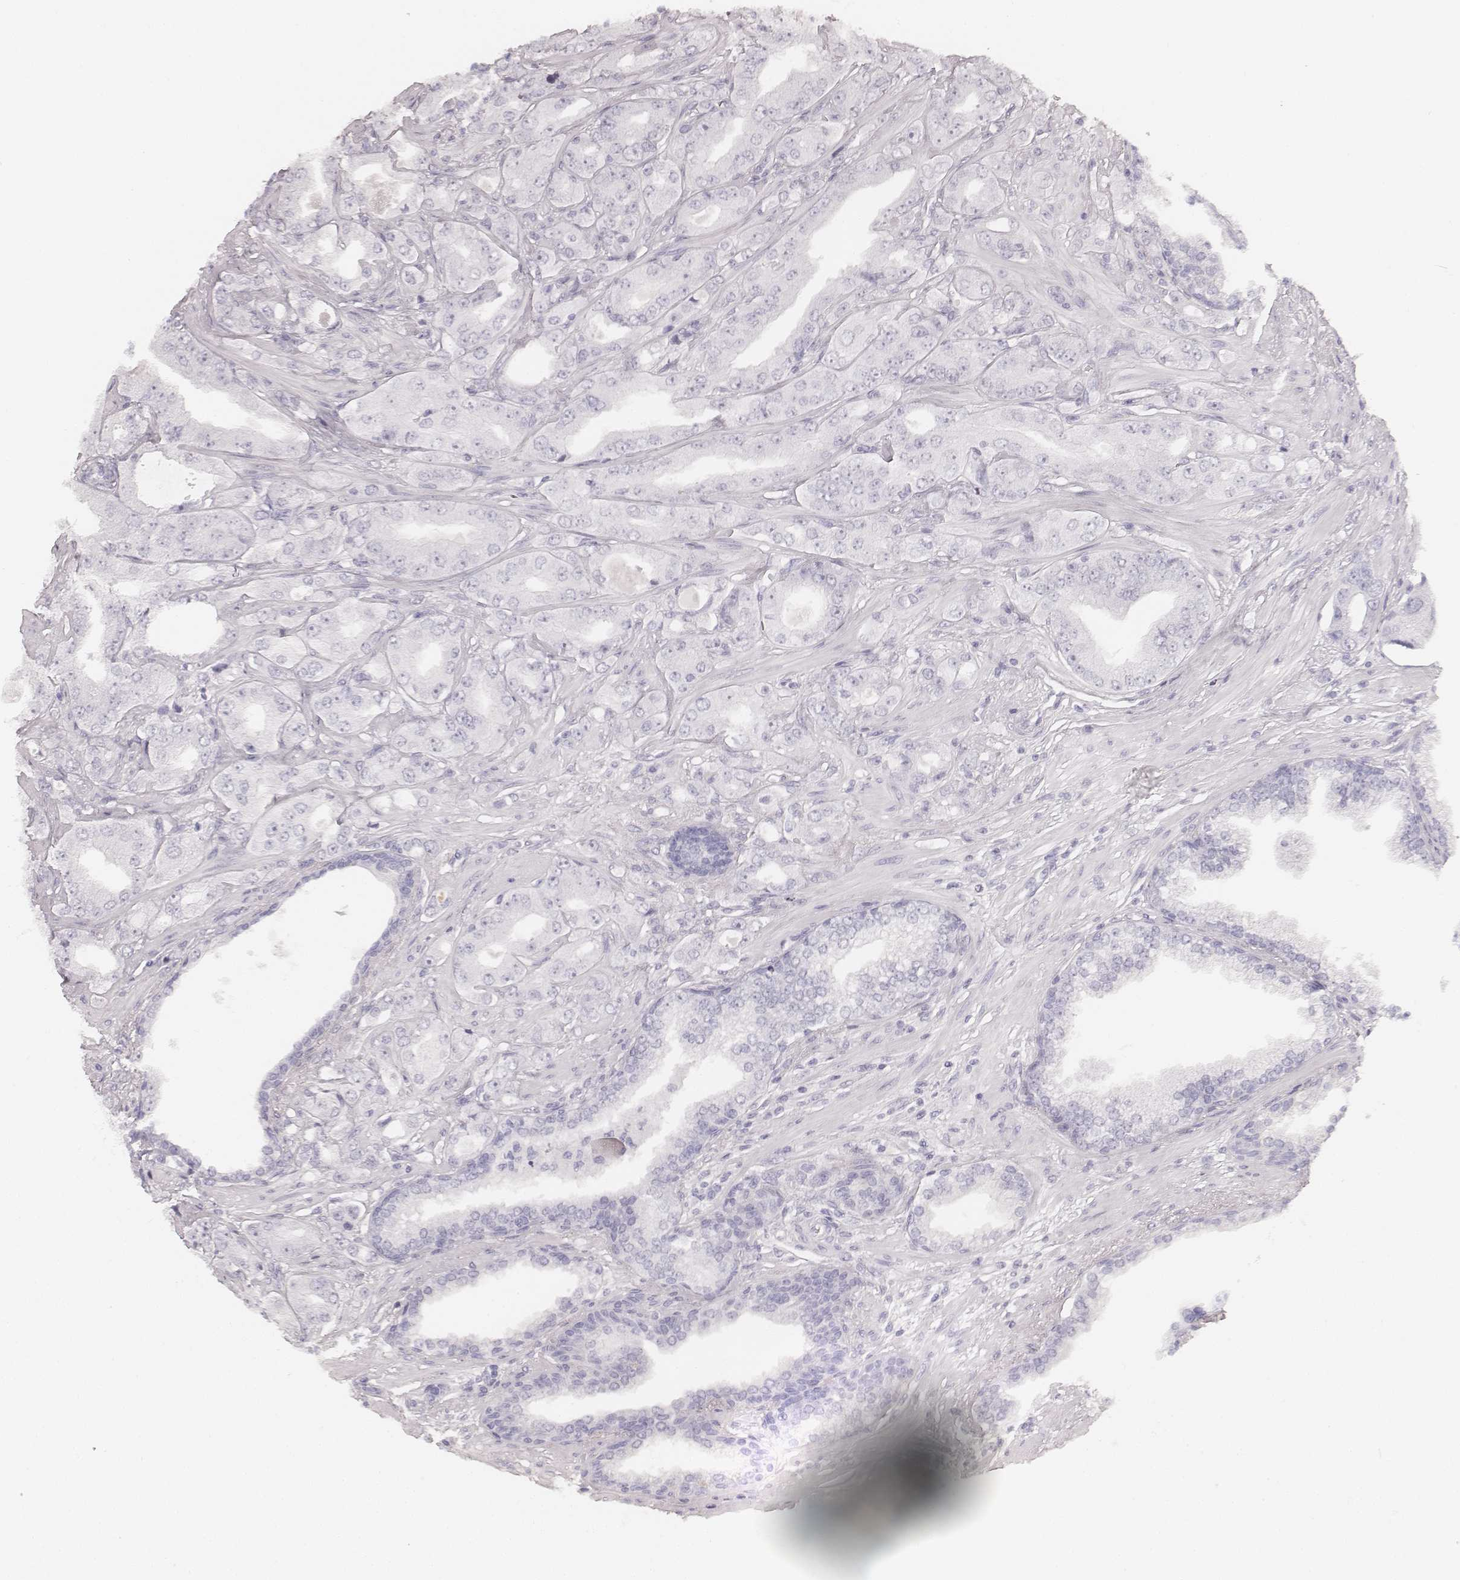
{"staining": {"intensity": "negative", "quantity": "none", "location": "none"}, "tissue": "prostate cancer", "cell_type": "Tumor cells", "image_type": "cancer", "snomed": [{"axis": "morphology", "description": "Adenocarcinoma, Low grade"}, {"axis": "topography", "description": "Prostate"}], "caption": "Immunohistochemistry (IHC) histopathology image of adenocarcinoma (low-grade) (prostate) stained for a protein (brown), which shows no staining in tumor cells.", "gene": "HNF4G", "patient": {"sex": "male", "age": 60}}